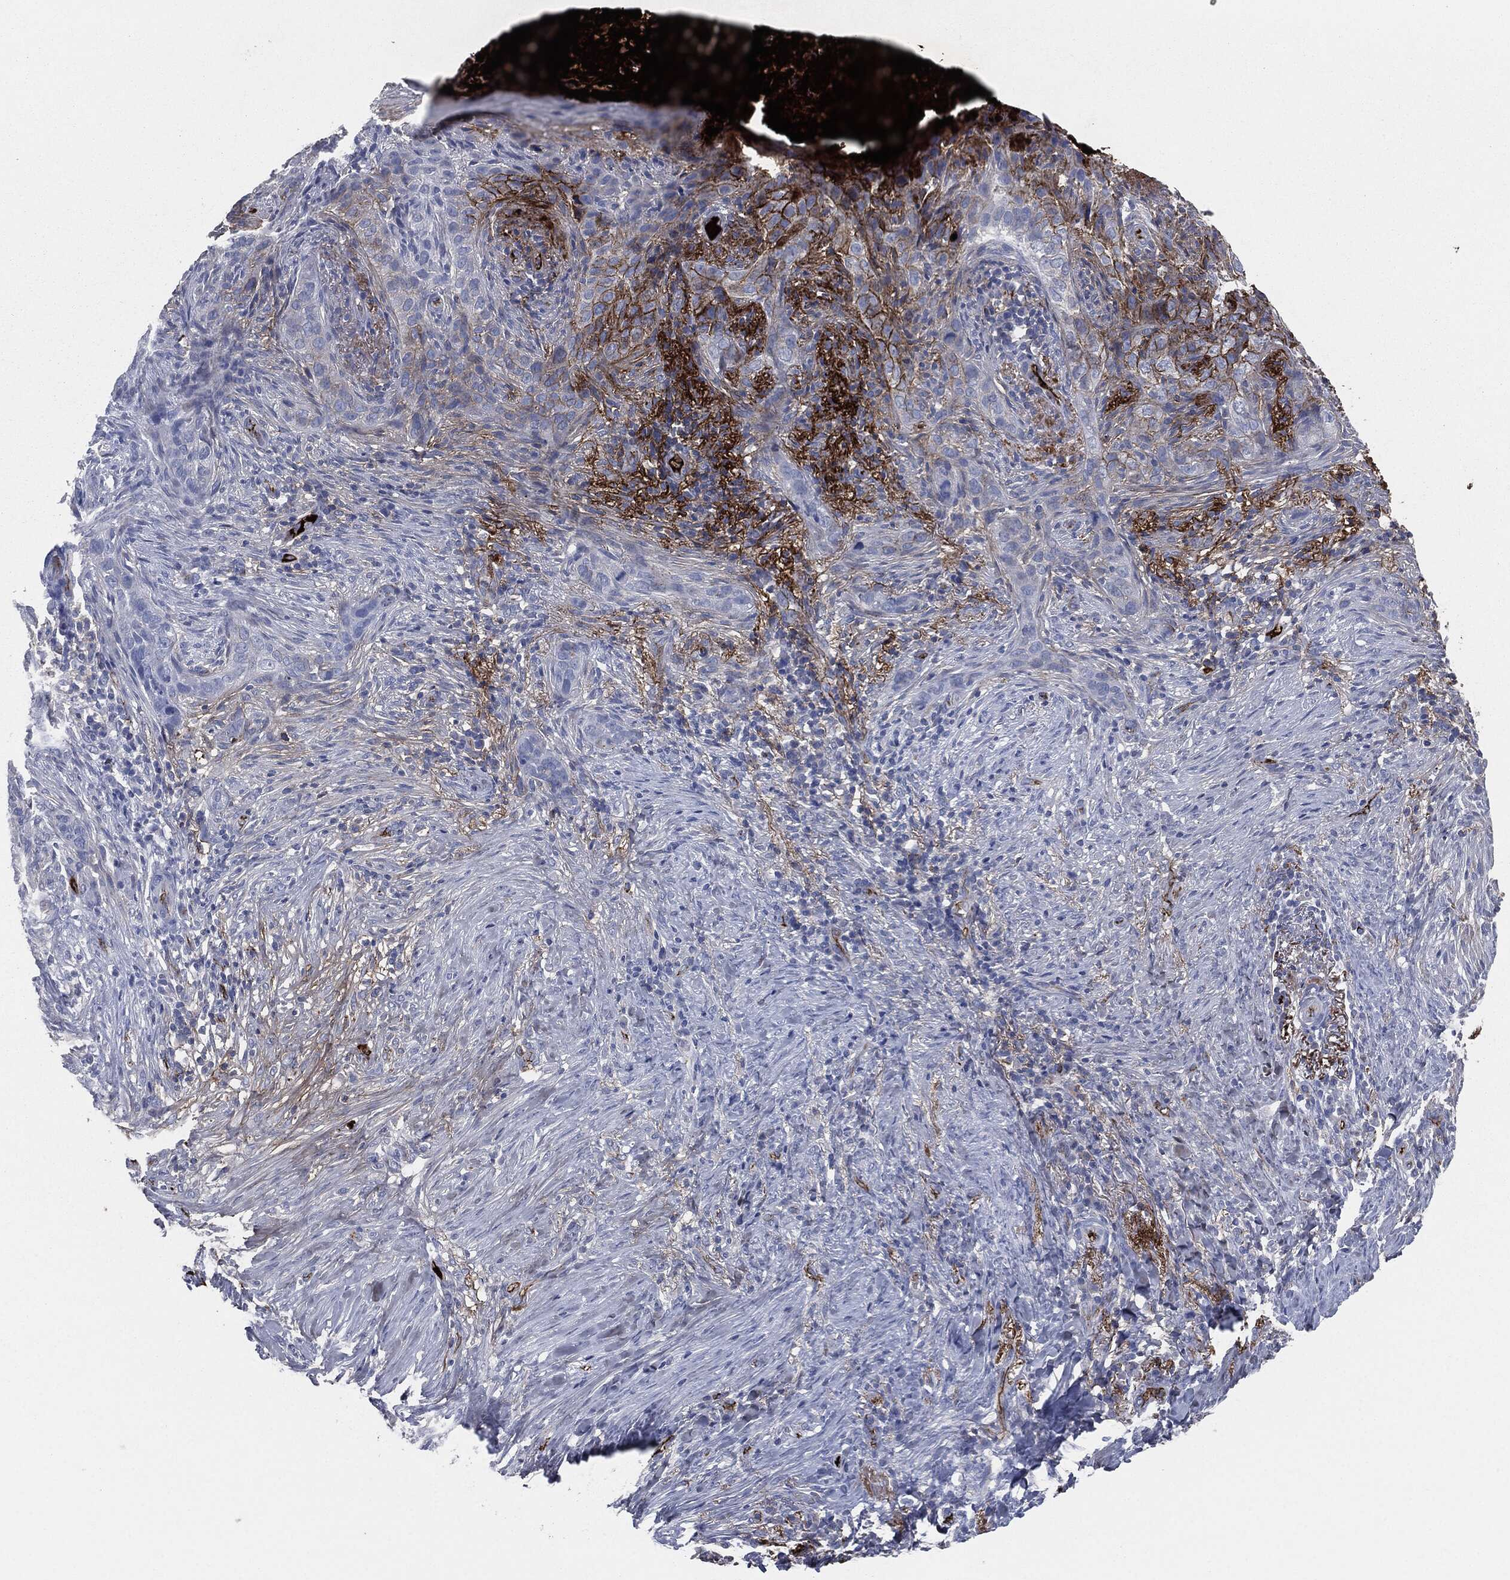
{"staining": {"intensity": "strong", "quantity": "<25%", "location": "cytoplasmic/membranous"}, "tissue": "skin cancer", "cell_type": "Tumor cells", "image_type": "cancer", "snomed": [{"axis": "morphology", "description": "Squamous cell carcinoma, NOS"}, {"axis": "topography", "description": "Skin"}], "caption": "This histopathology image shows immunohistochemistry (IHC) staining of squamous cell carcinoma (skin), with medium strong cytoplasmic/membranous positivity in approximately <25% of tumor cells.", "gene": "APOB", "patient": {"sex": "male", "age": 88}}